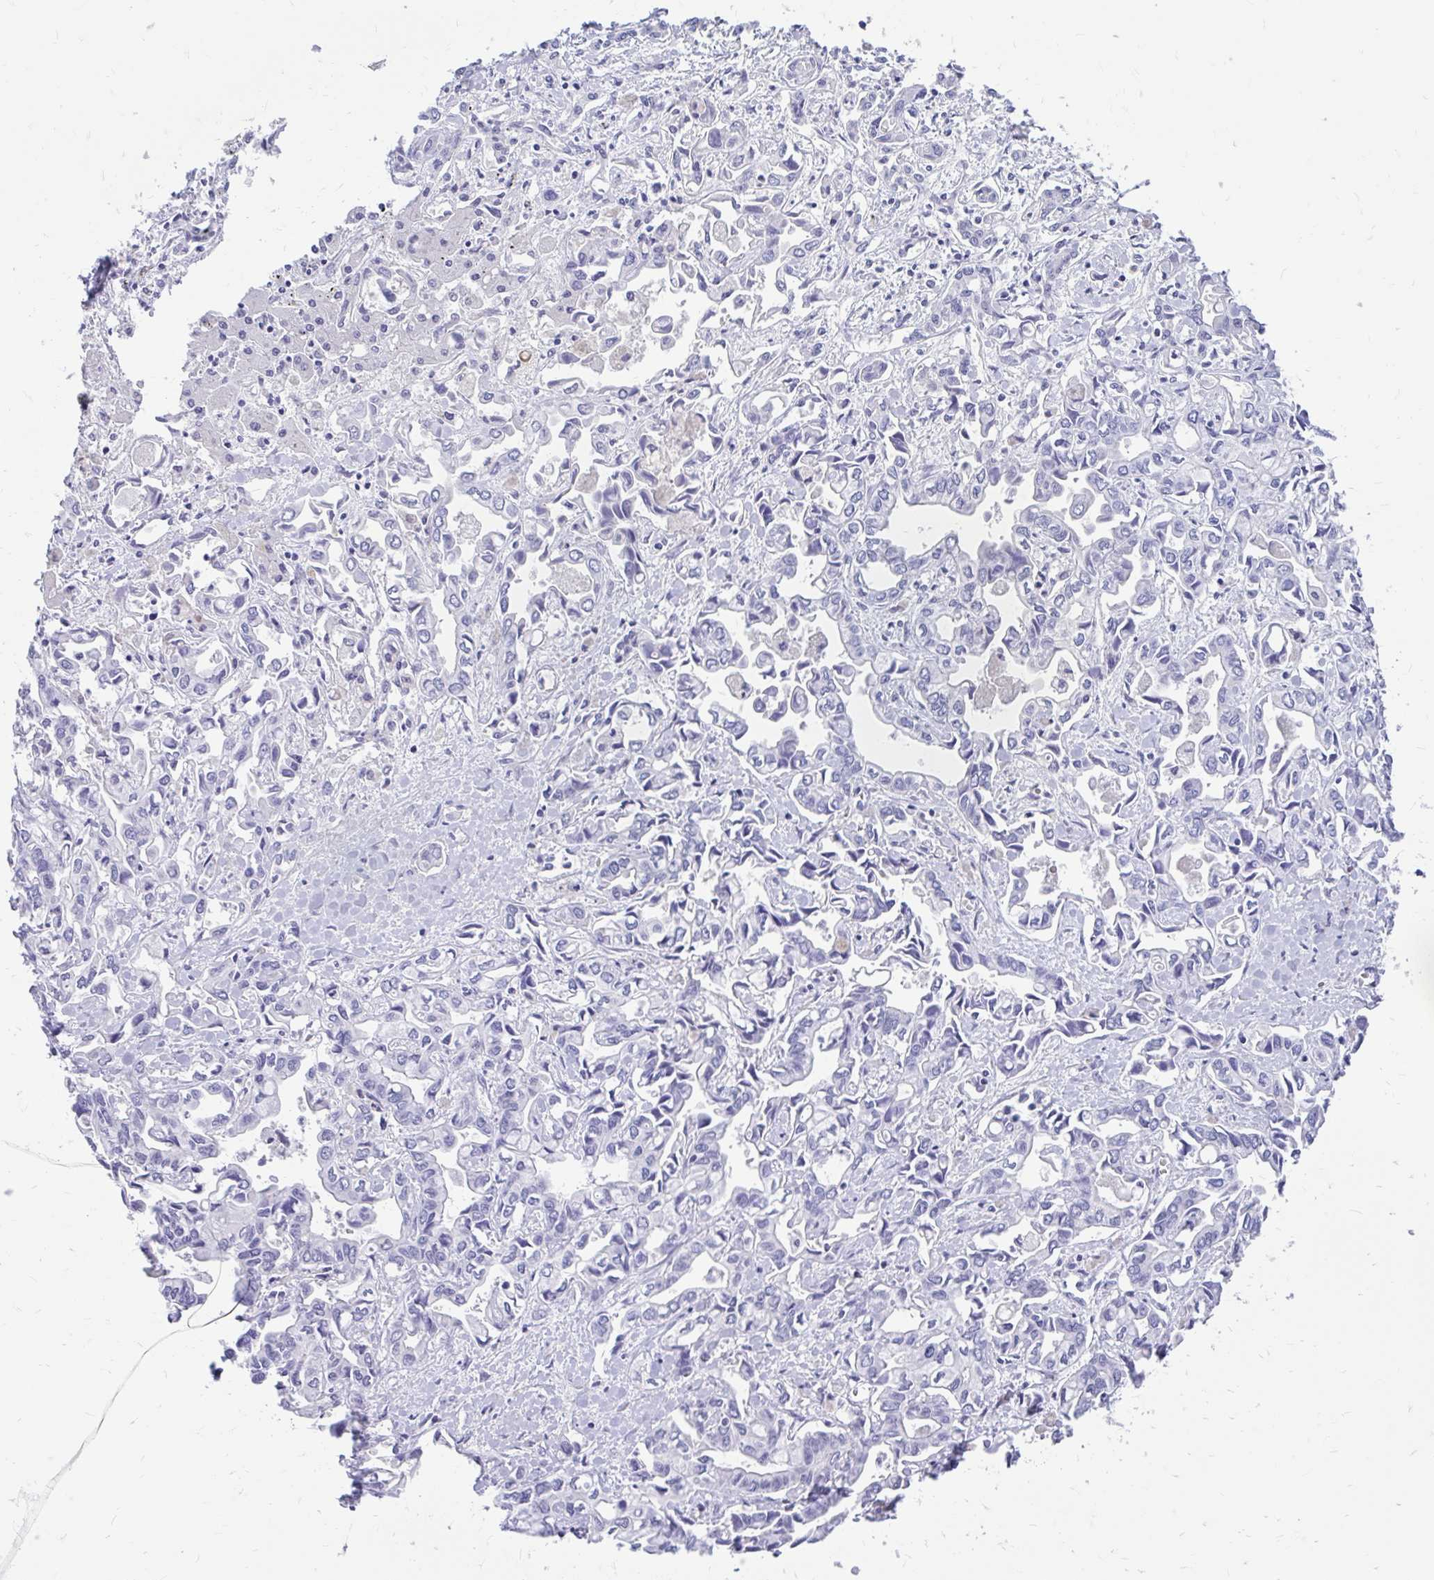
{"staining": {"intensity": "negative", "quantity": "none", "location": "none"}, "tissue": "liver cancer", "cell_type": "Tumor cells", "image_type": "cancer", "snomed": [{"axis": "morphology", "description": "Cholangiocarcinoma"}, {"axis": "topography", "description": "Liver"}], "caption": "A micrograph of liver cancer (cholangiocarcinoma) stained for a protein reveals no brown staining in tumor cells.", "gene": "MAP1LC3A", "patient": {"sex": "female", "age": 64}}